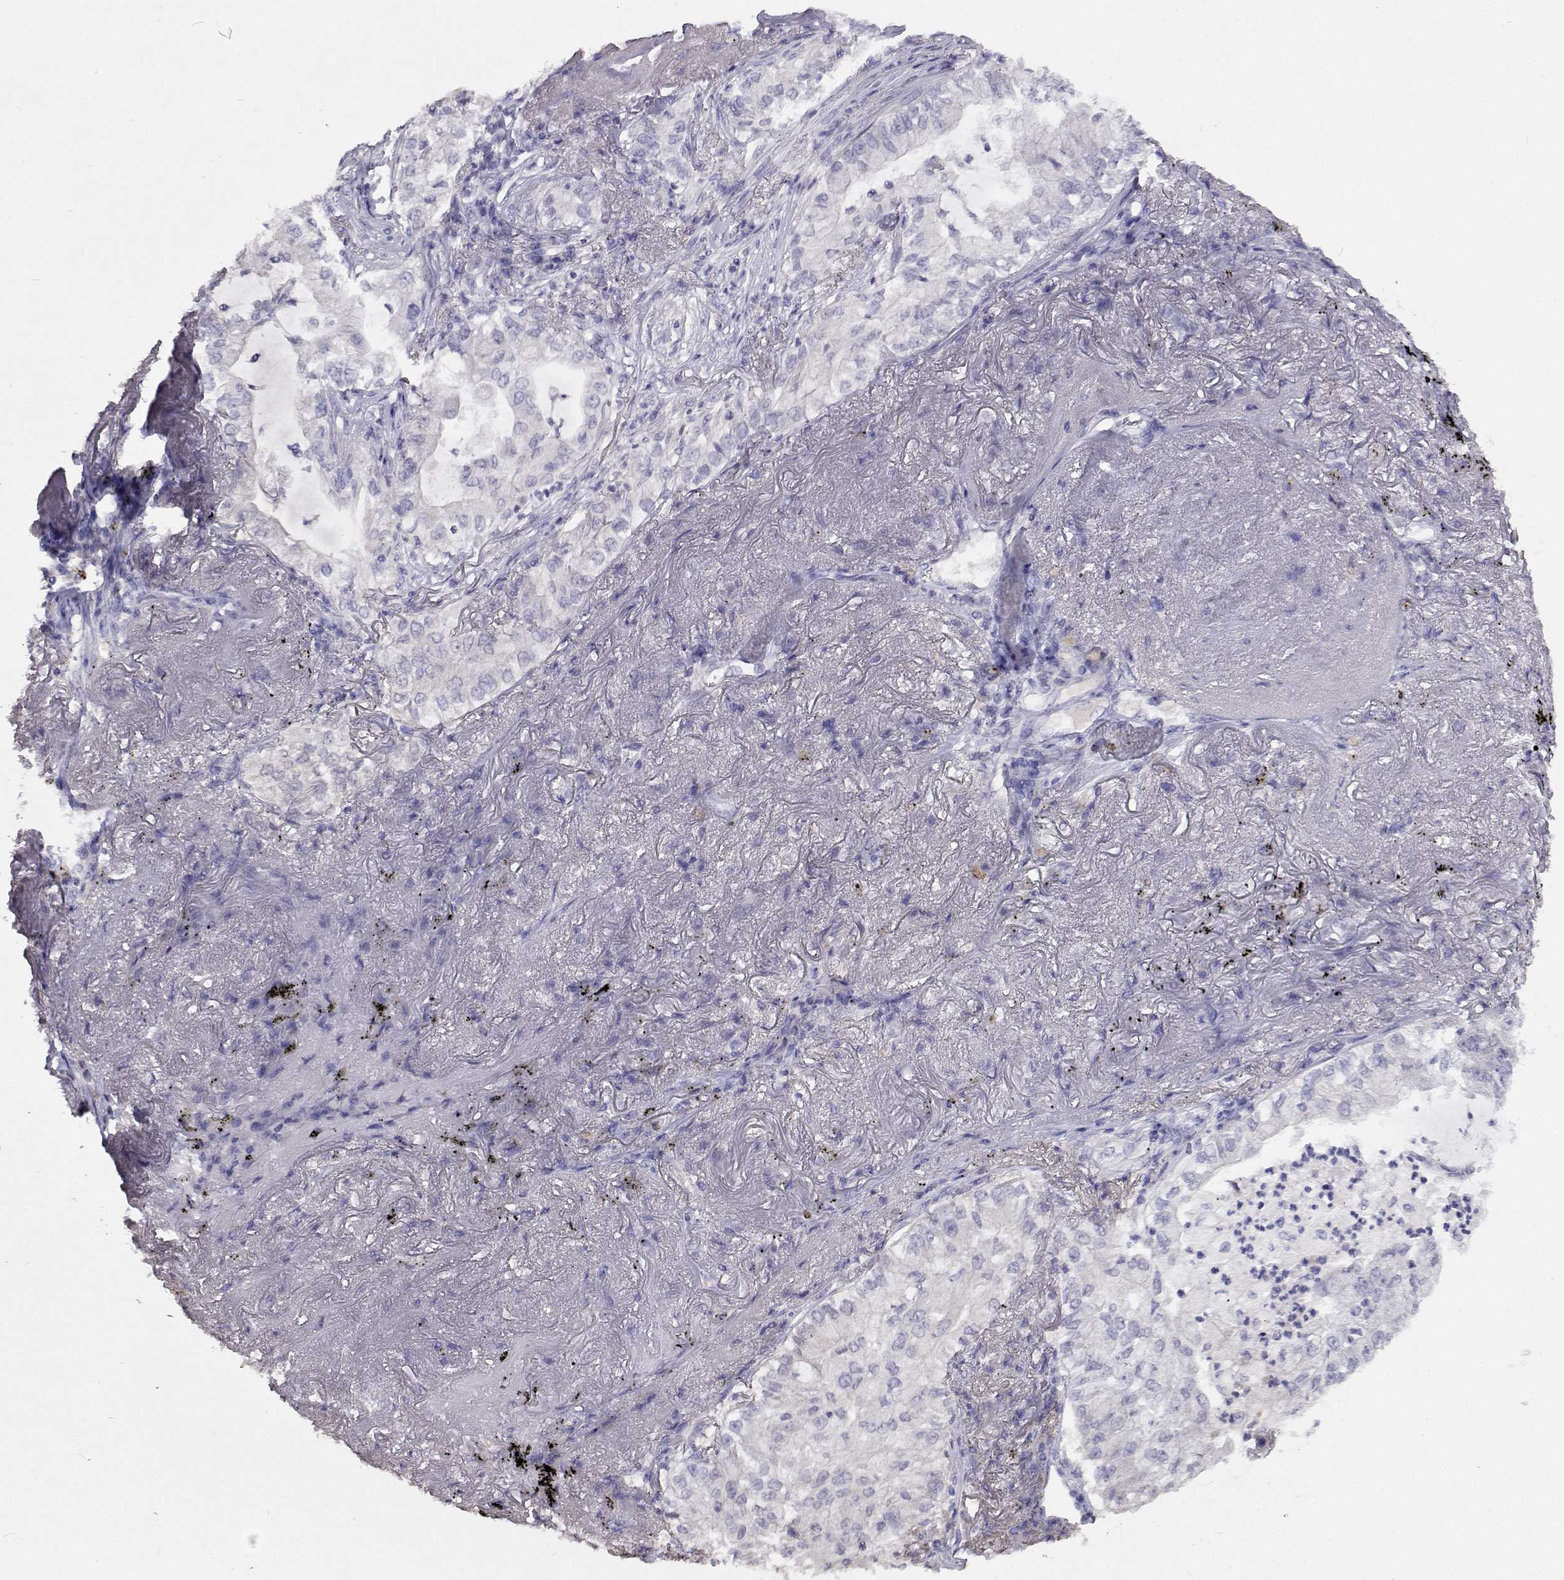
{"staining": {"intensity": "negative", "quantity": "none", "location": "none"}, "tissue": "lung cancer", "cell_type": "Tumor cells", "image_type": "cancer", "snomed": [{"axis": "morphology", "description": "Adenocarcinoma, NOS"}, {"axis": "topography", "description": "Lung"}], "caption": "There is no significant expression in tumor cells of adenocarcinoma (lung).", "gene": "CFAP44", "patient": {"sex": "female", "age": 73}}